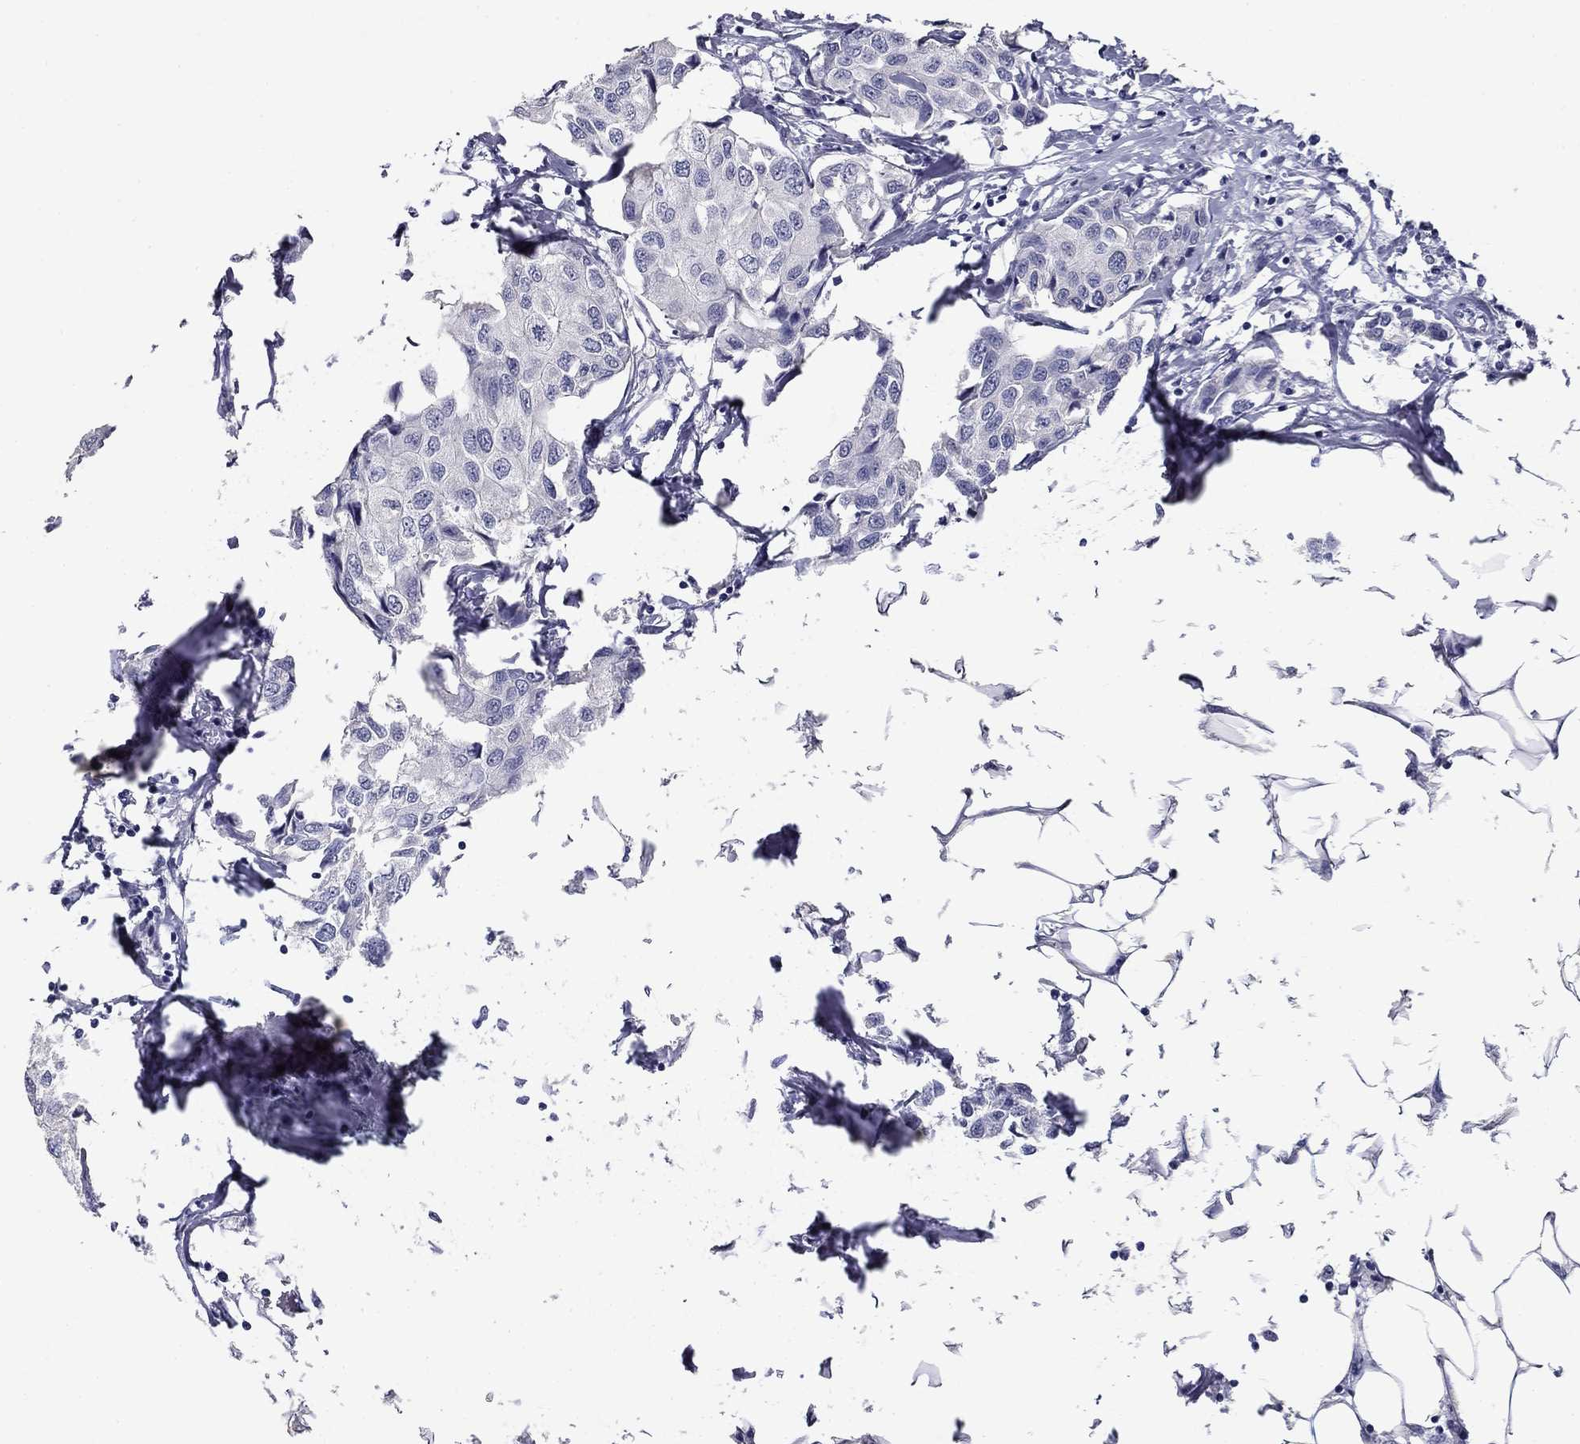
{"staining": {"intensity": "negative", "quantity": "none", "location": "none"}, "tissue": "breast cancer", "cell_type": "Tumor cells", "image_type": "cancer", "snomed": [{"axis": "morphology", "description": "Duct carcinoma"}, {"axis": "topography", "description": "Breast"}], "caption": "Histopathology image shows no protein staining in tumor cells of breast cancer tissue.", "gene": "POMC", "patient": {"sex": "female", "age": 80}}